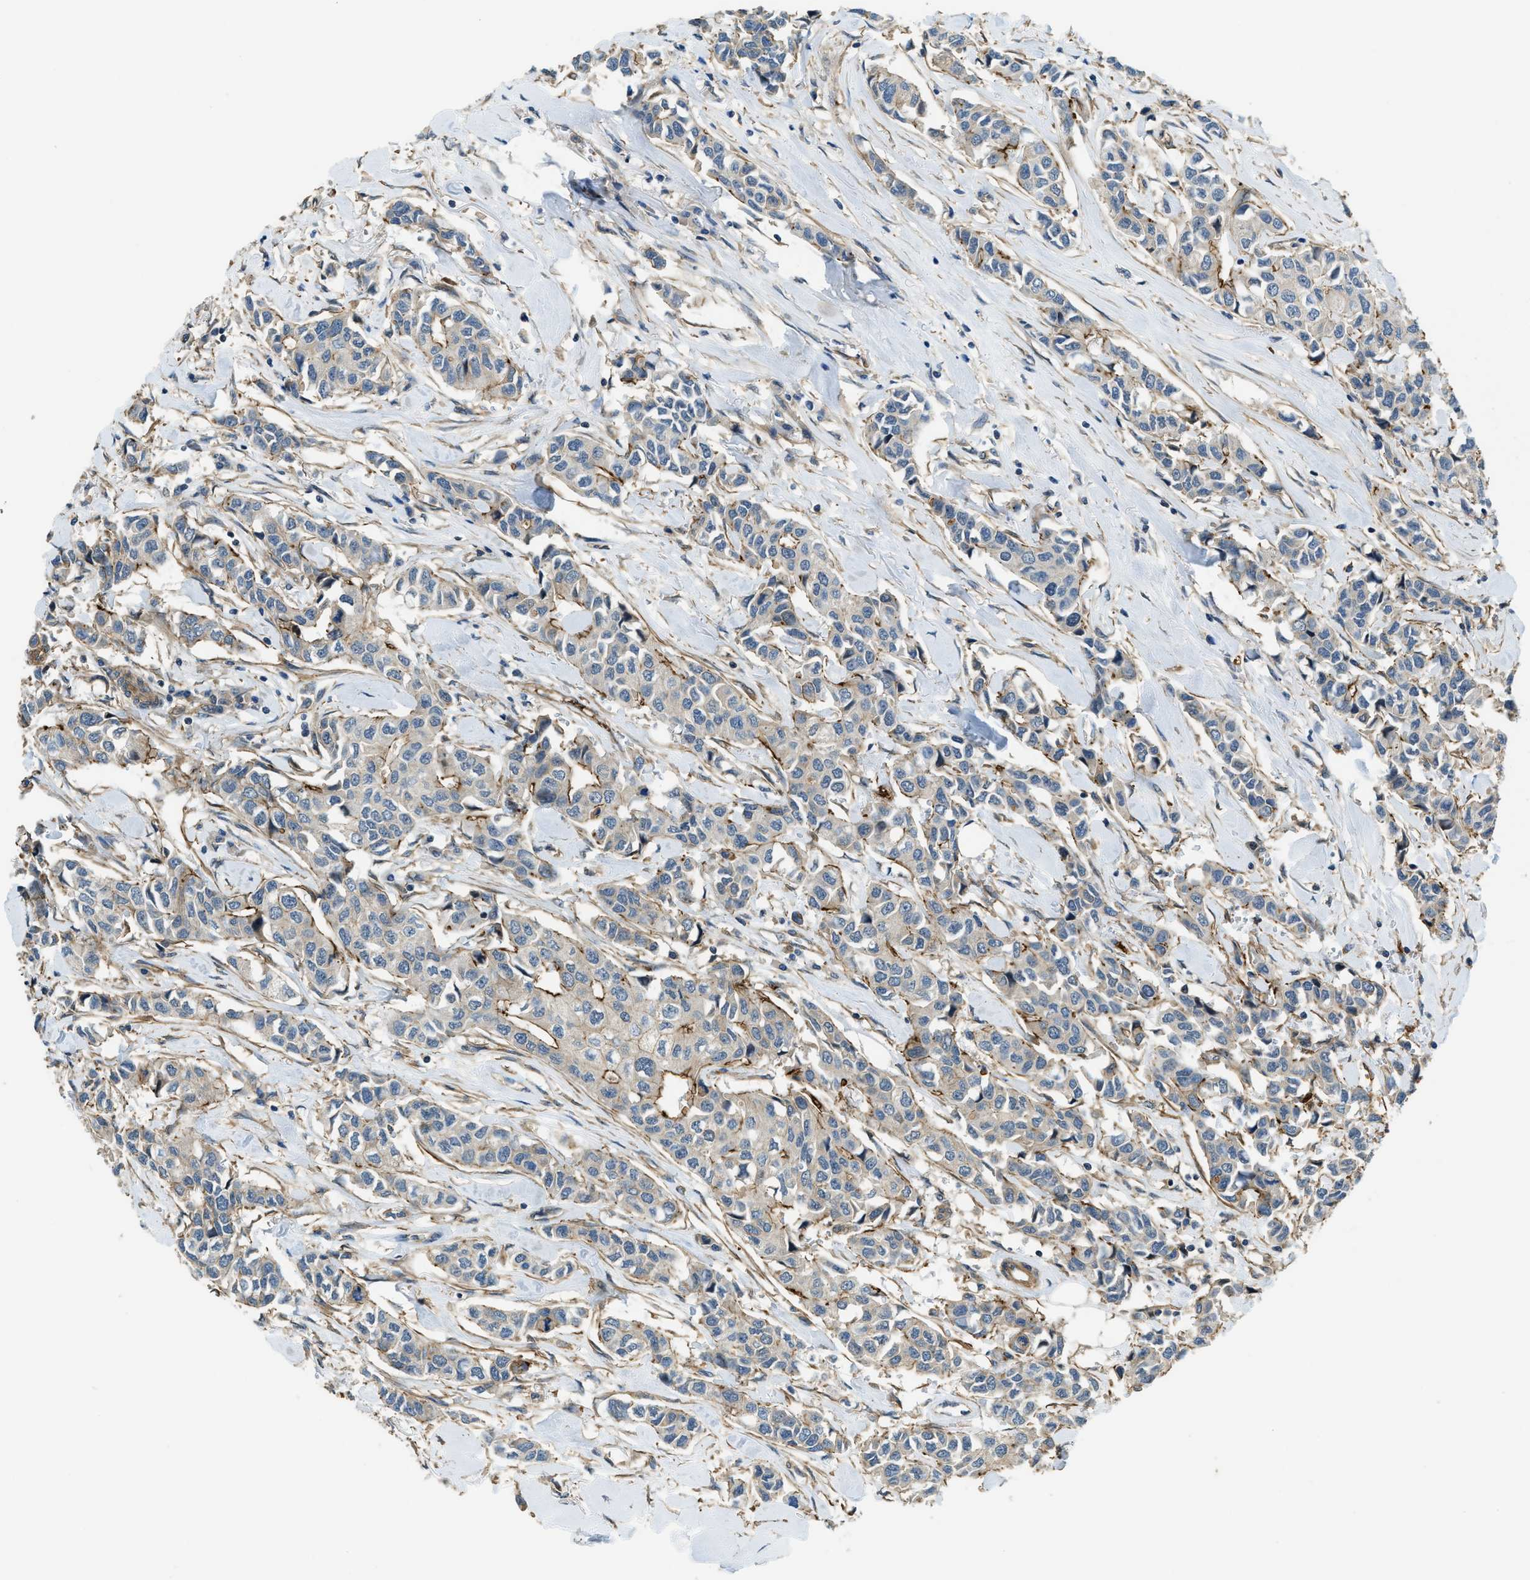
{"staining": {"intensity": "moderate", "quantity": "<25%", "location": "cytoplasmic/membranous"}, "tissue": "breast cancer", "cell_type": "Tumor cells", "image_type": "cancer", "snomed": [{"axis": "morphology", "description": "Duct carcinoma"}, {"axis": "topography", "description": "Breast"}], "caption": "Brown immunohistochemical staining in human breast cancer shows moderate cytoplasmic/membranous expression in about <25% of tumor cells. Using DAB (brown) and hematoxylin (blue) stains, captured at high magnification using brightfield microscopy.", "gene": "CGN", "patient": {"sex": "female", "age": 80}}